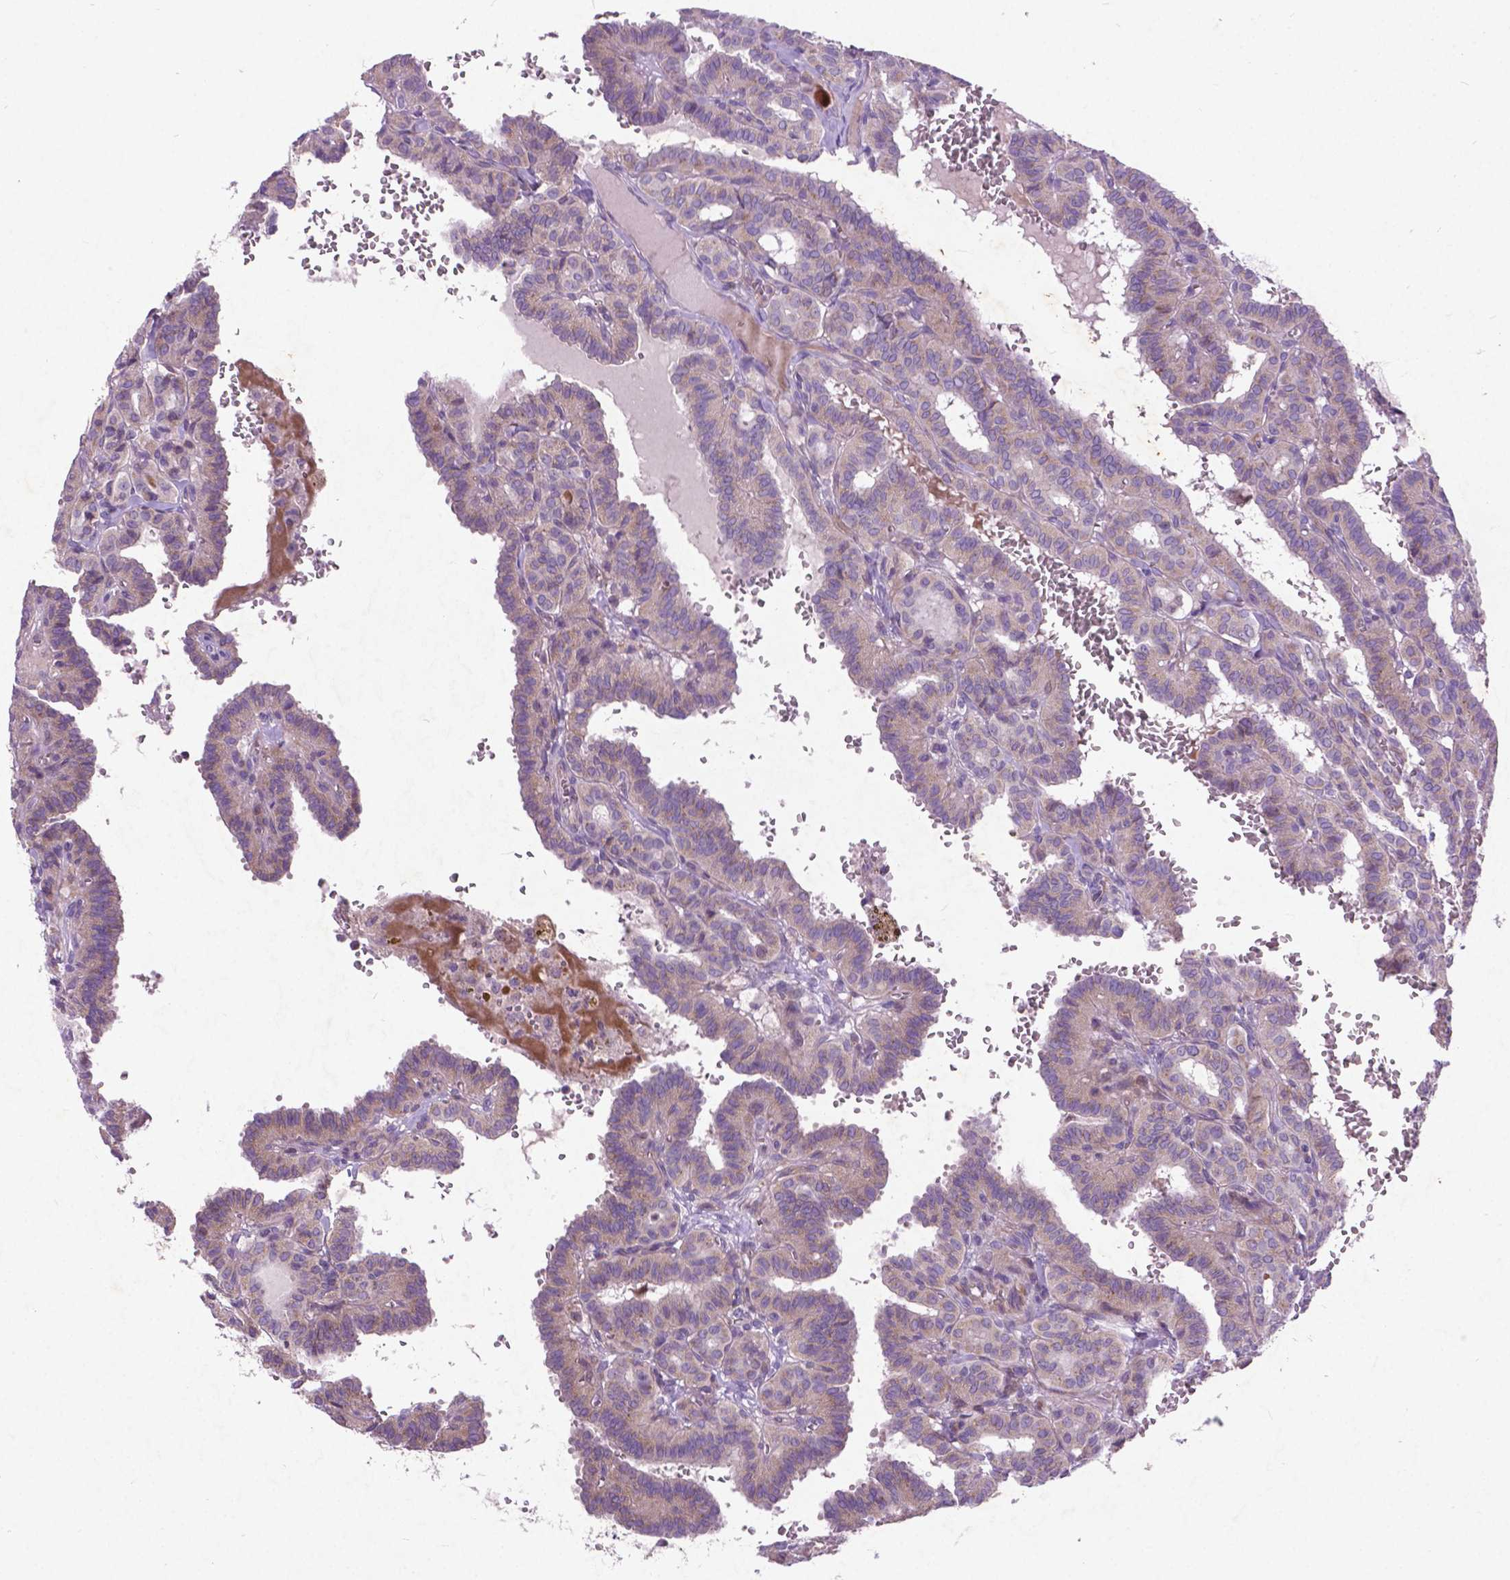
{"staining": {"intensity": "negative", "quantity": "none", "location": "none"}, "tissue": "thyroid cancer", "cell_type": "Tumor cells", "image_type": "cancer", "snomed": [{"axis": "morphology", "description": "Papillary adenocarcinoma, NOS"}, {"axis": "topography", "description": "Thyroid gland"}], "caption": "High magnification brightfield microscopy of thyroid papillary adenocarcinoma stained with DAB (brown) and counterstained with hematoxylin (blue): tumor cells show no significant positivity.", "gene": "ATG4D", "patient": {"sex": "female", "age": 21}}